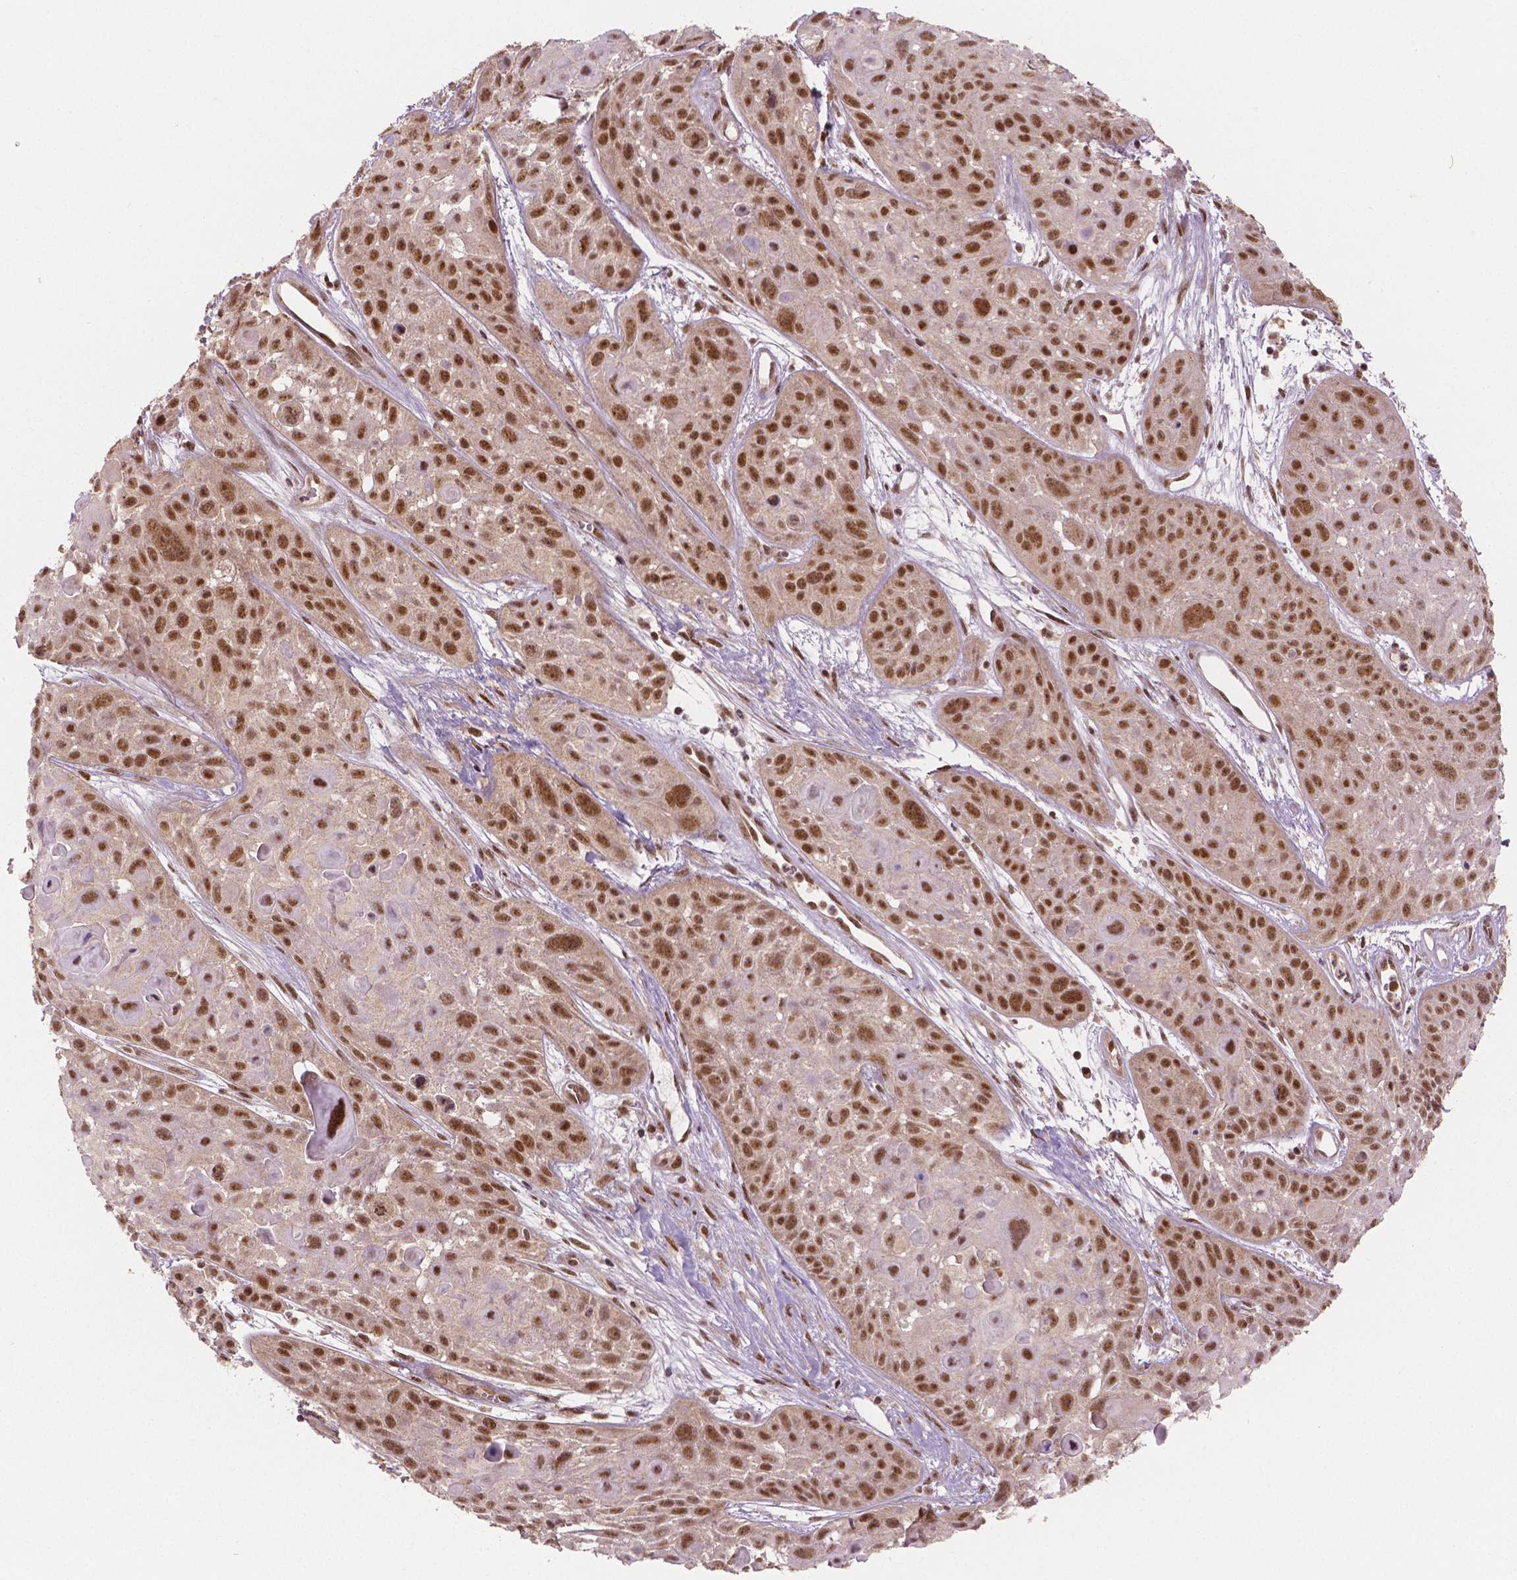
{"staining": {"intensity": "strong", "quantity": ">75%", "location": "nuclear"}, "tissue": "skin cancer", "cell_type": "Tumor cells", "image_type": "cancer", "snomed": [{"axis": "morphology", "description": "Squamous cell carcinoma, NOS"}, {"axis": "topography", "description": "Skin"}, {"axis": "topography", "description": "Anal"}], "caption": "Squamous cell carcinoma (skin) stained with a protein marker displays strong staining in tumor cells.", "gene": "NSD2", "patient": {"sex": "female", "age": 75}}